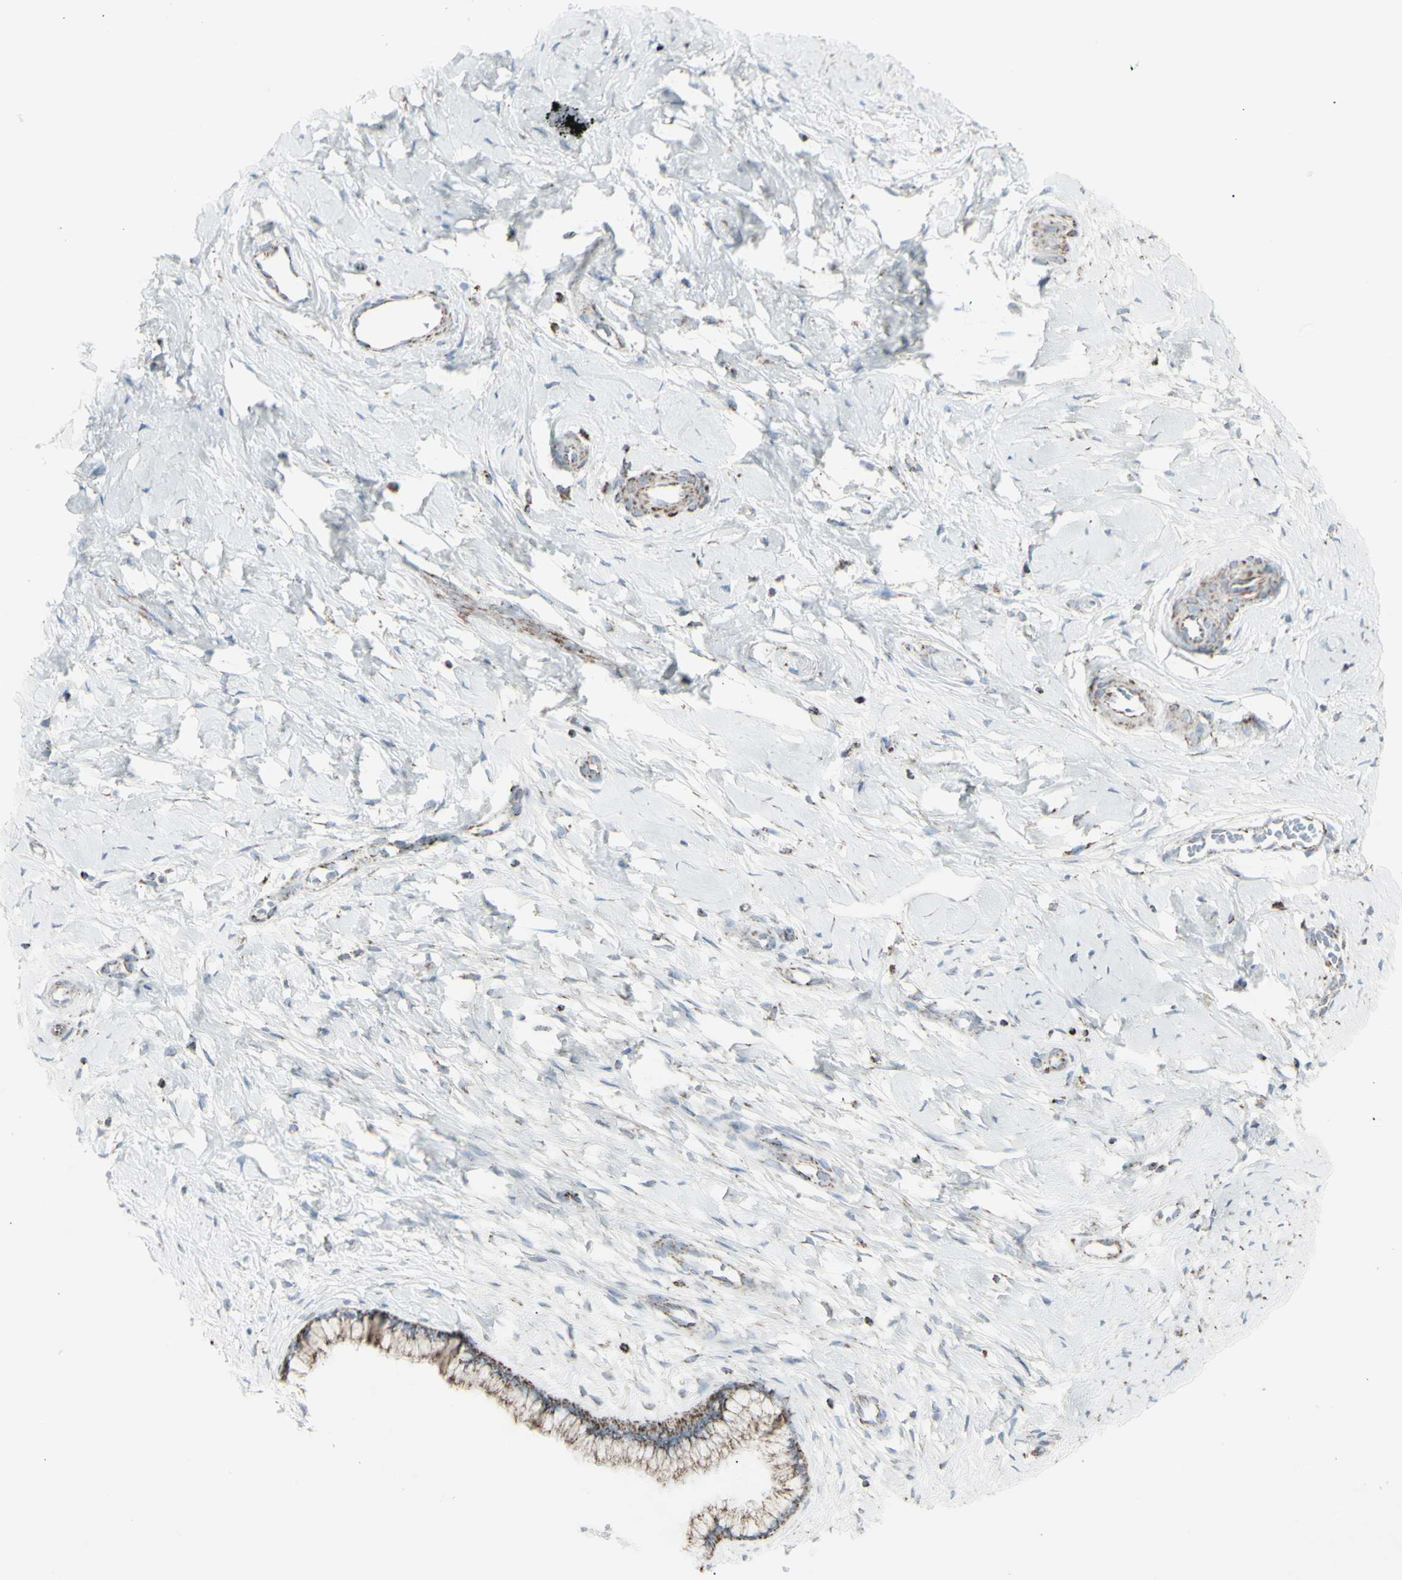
{"staining": {"intensity": "strong", "quantity": "25%-75%", "location": "cytoplasmic/membranous"}, "tissue": "cervix", "cell_type": "Glandular cells", "image_type": "normal", "snomed": [{"axis": "morphology", "description": "Normal tissue, NOS"}, {"axis": "topography", "description": "Cervix"}], "caption": "An image of human cervix stained for a protein reveals strong cytoplasmic/membranous brown staining in glandular cells.", "gene": "PLGRKT", "patient": {"sex": "female", "age": 65}}